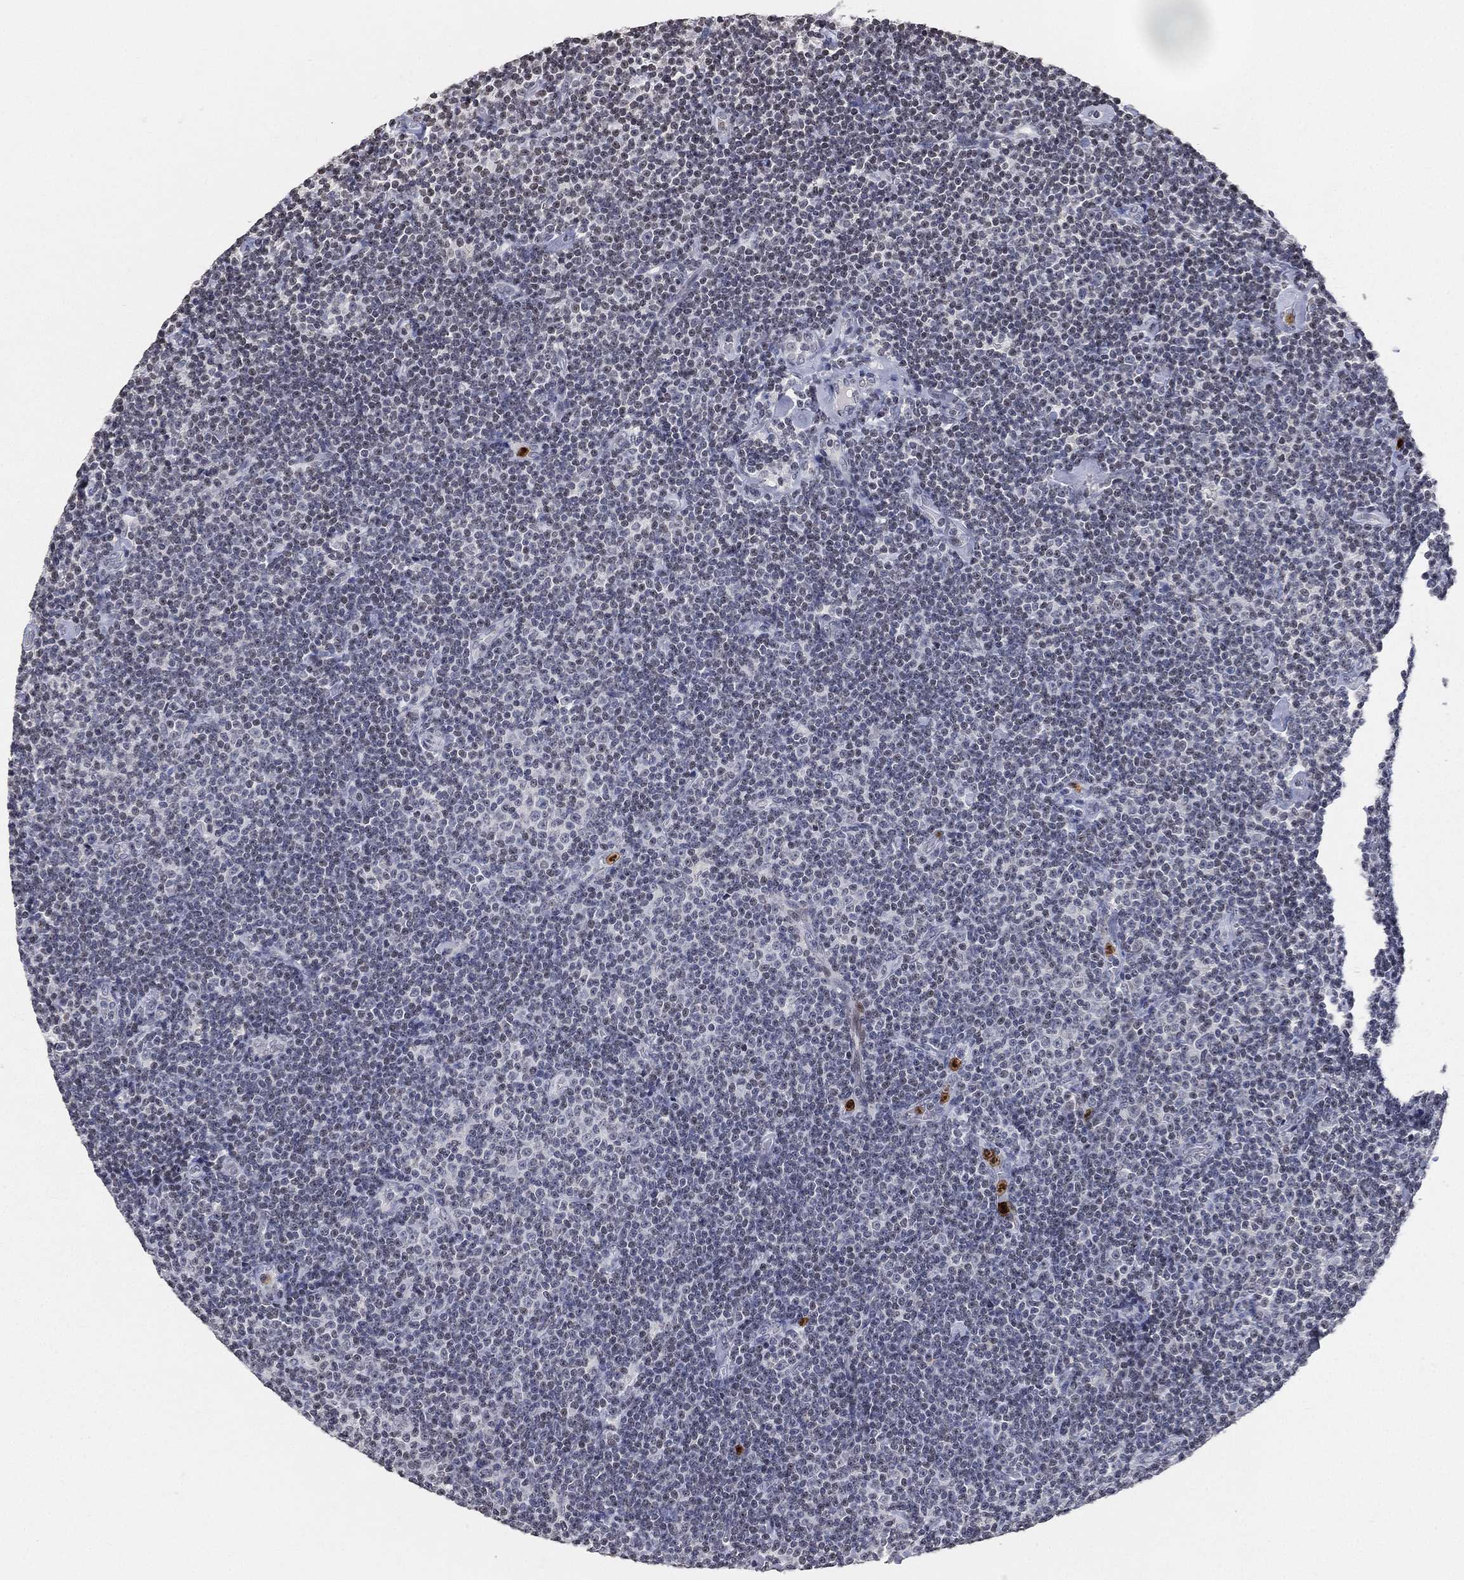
{"staining": {"intensity": "negative", "quantity": "none", "location": "none"}, "tissue": "lymphoma", "cell_type": "Tumor cells", "image_type": "cancer", "snomed": [{"axis": "morphology", "description": "Malignant lymphoma, non-Hodgkin's type, Low grade"}, {"axis": "topography", "description": "Lymph node"}], "caption": "DAB (3,3'-diaminobenzidine) immunohistochemical staining of human malignant lymphoma, non-Hodgkin's type (low-grade) demonstrates no significant positivity in tumor cells.", "gene": "ARG1", "patient": {"sex": "male", "age": 81}}